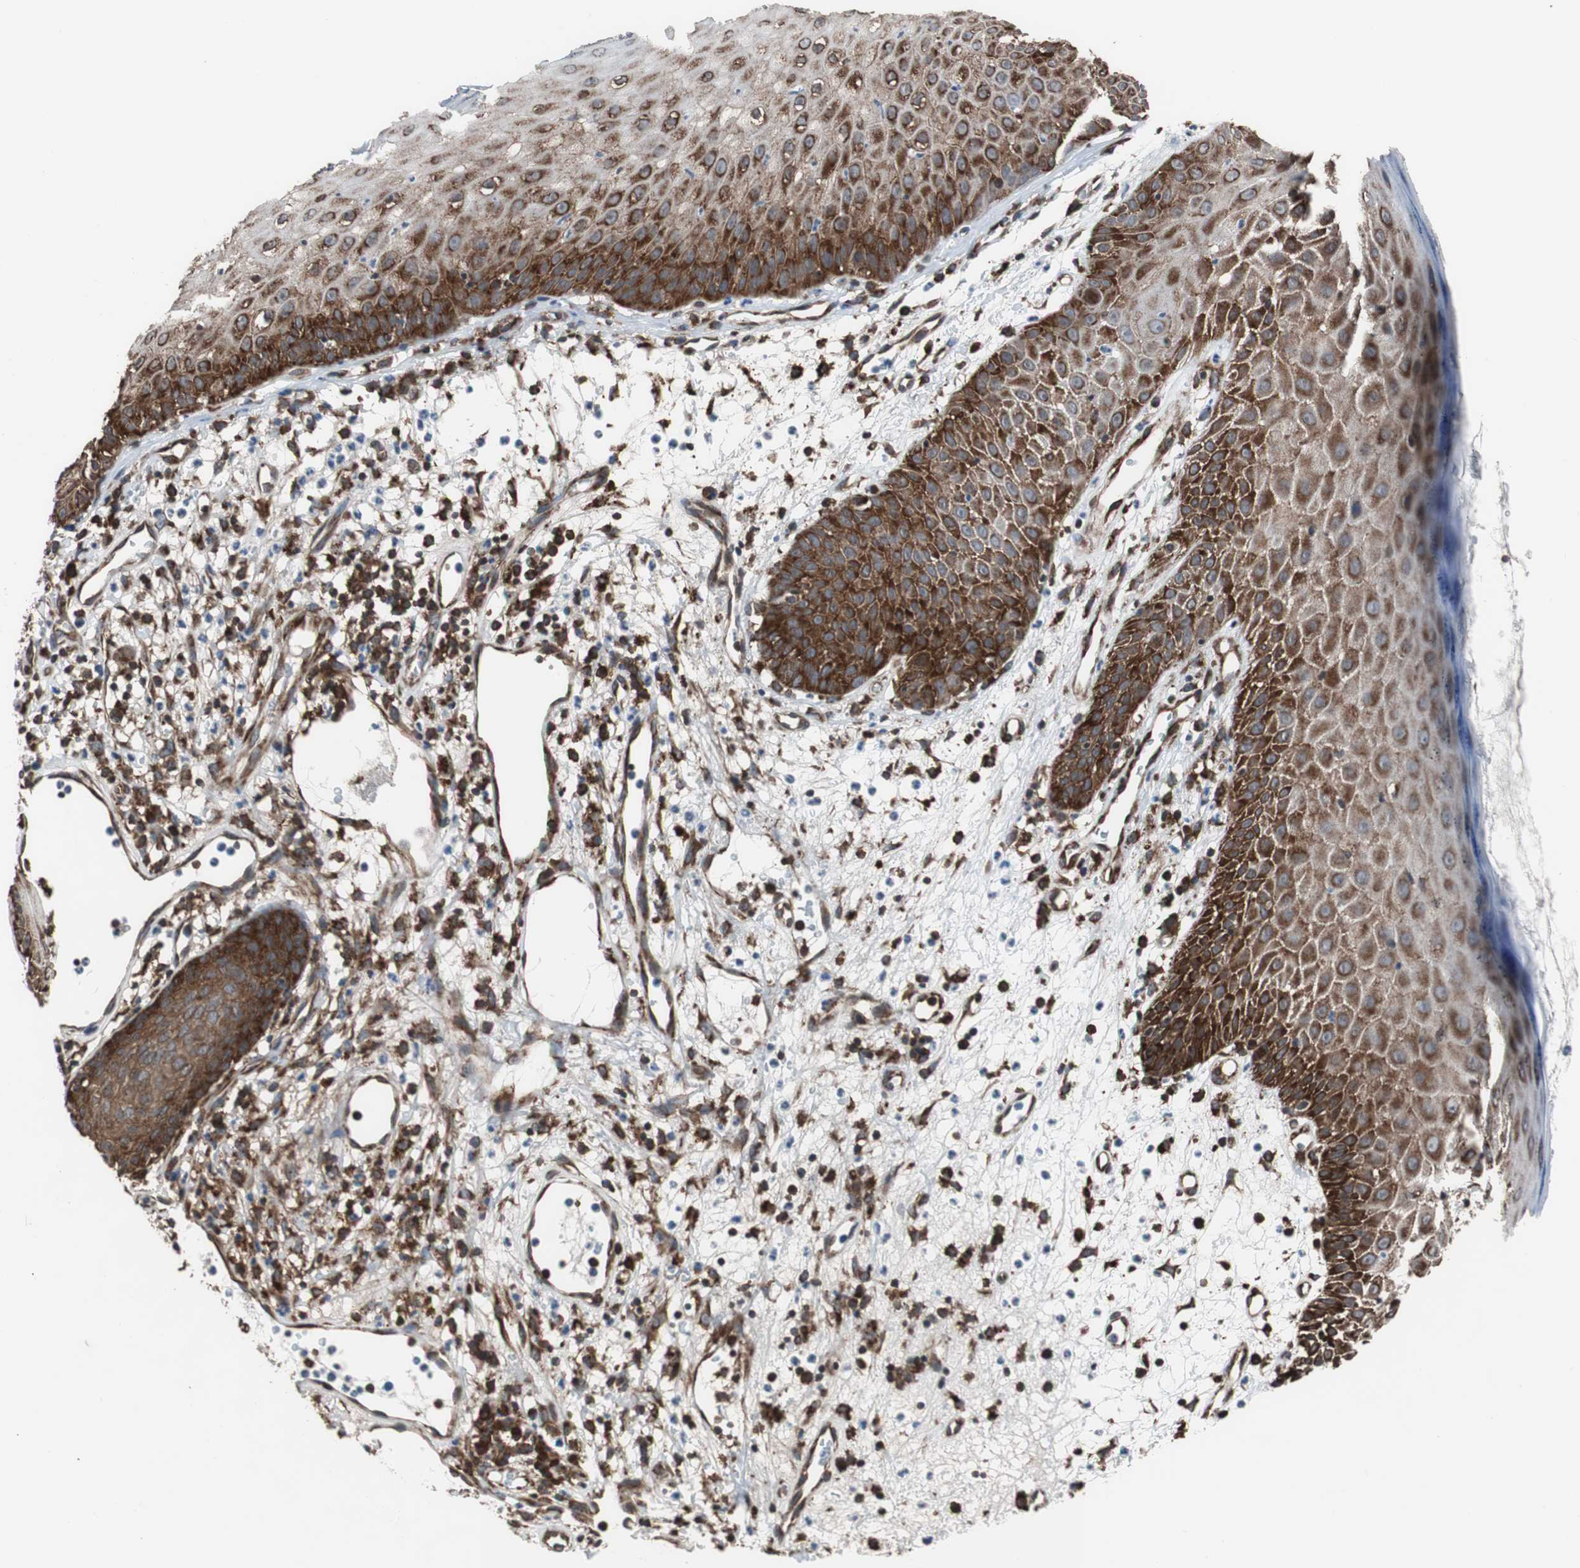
{"staining": {"intensity": "strong", "quantity": ">75%", "location": "cytoplasmic/membranous"}, "tissue": "skin cancer", "cell_type": "Tumor cells", "image_type": "cancer", "snomed": [{"axis": "morphology", "description": "Squamous cell carcinoma, NOS"}, {"axis": "topography", "description": "Skin"}], "caption": "A brown stain labels strong cytoplasmic/membranous expression of a protein in skin squamous cell carcinoma tumor cells. (Brightfield microscopy of DAB IHC at high magnification).", "gene": "USP10", "patient": {"sex": "female", "age": 78}}